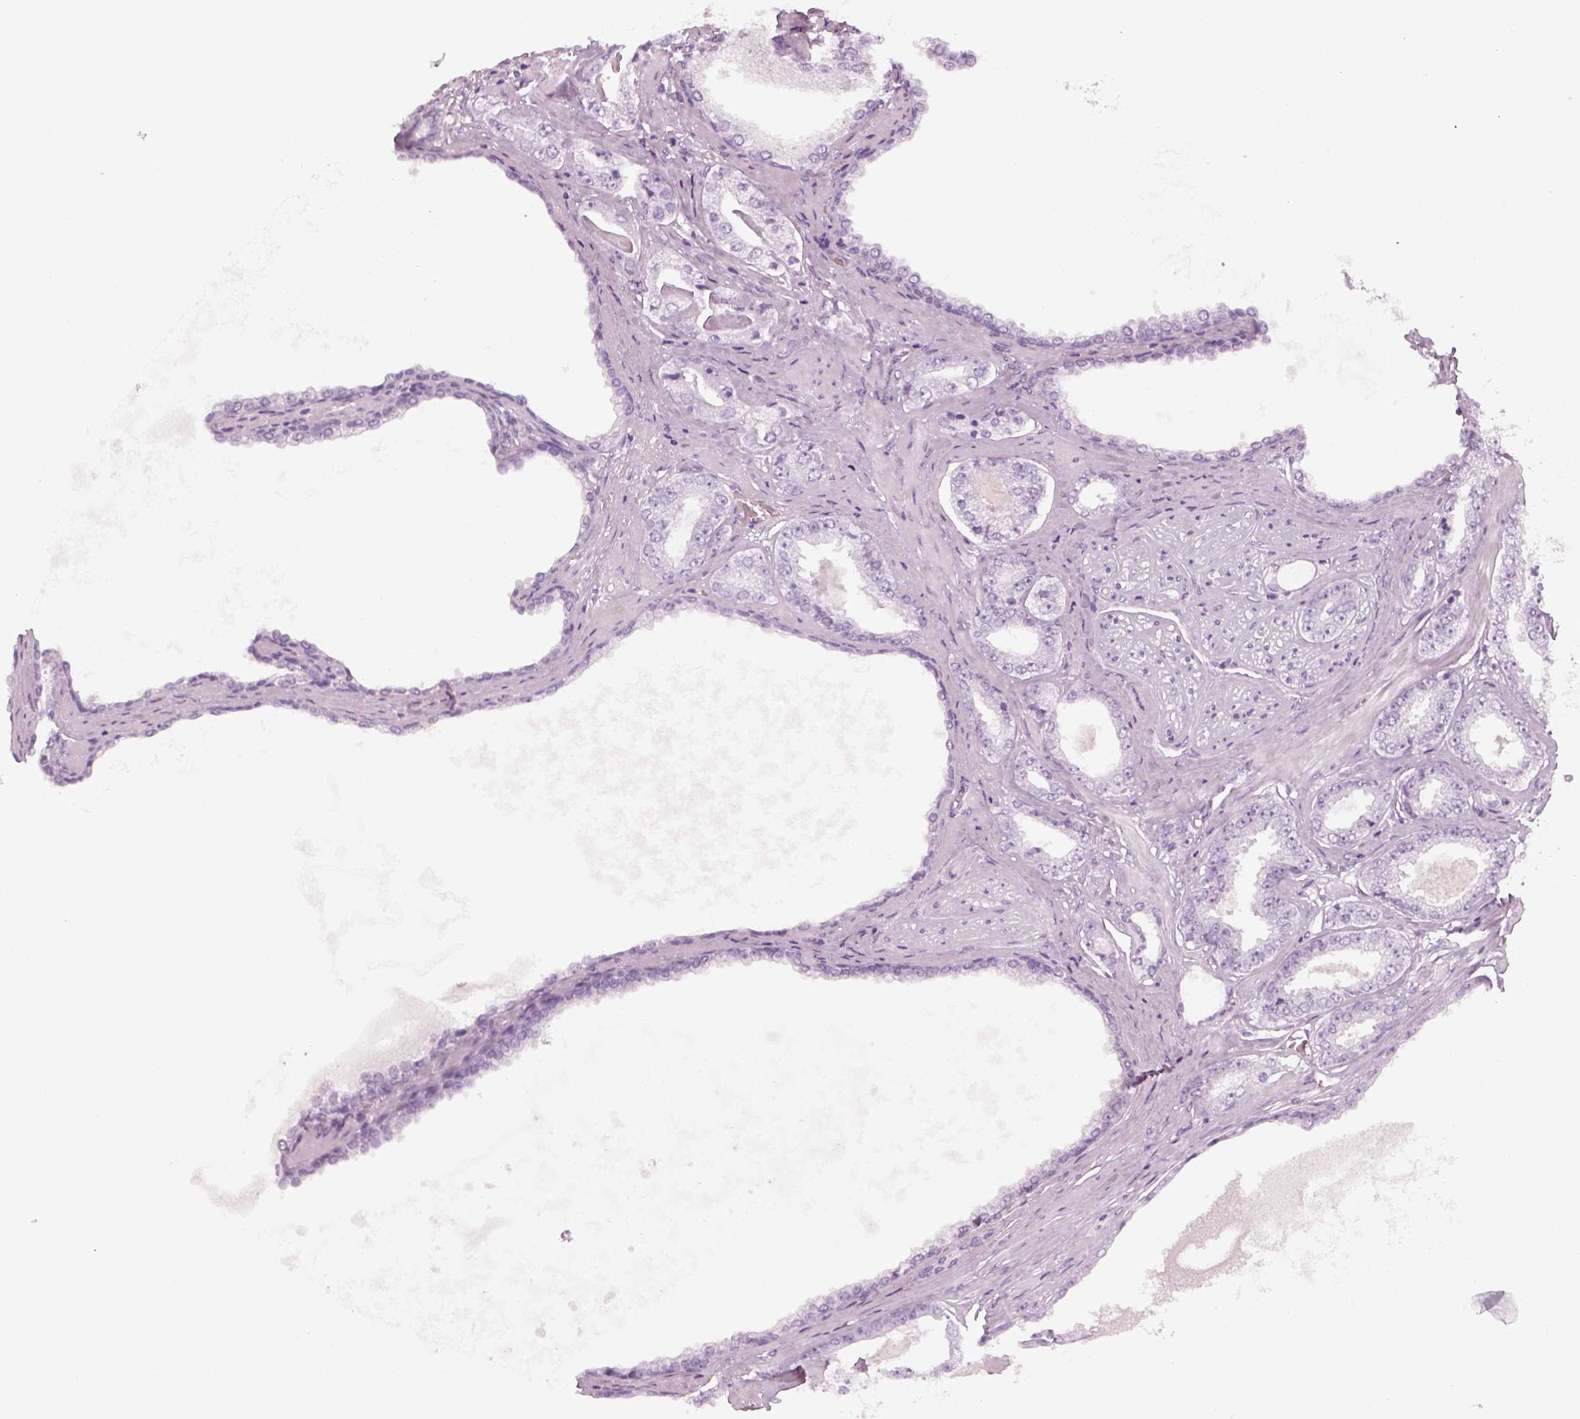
{"staining": {"intensity": "negative", "quantity": "none", "location": "none"}, "tissue": "prostate cancer", "cell_type": "Tumor cells", "image_type": "cancer", "snomed": [{"axis": "morphology", "description": "Adenocarcinoma, NOS"}, {"axis": "topography", "description": "Prostate"}], "caption": "IHC micrograph of human prostate cancer (adenocarcinoma) stained for a protein (brown), which displays no positivity in tumor cells.", "gene": "PABPC1L2B", "patient": {"sex": "male", "age": 64}}